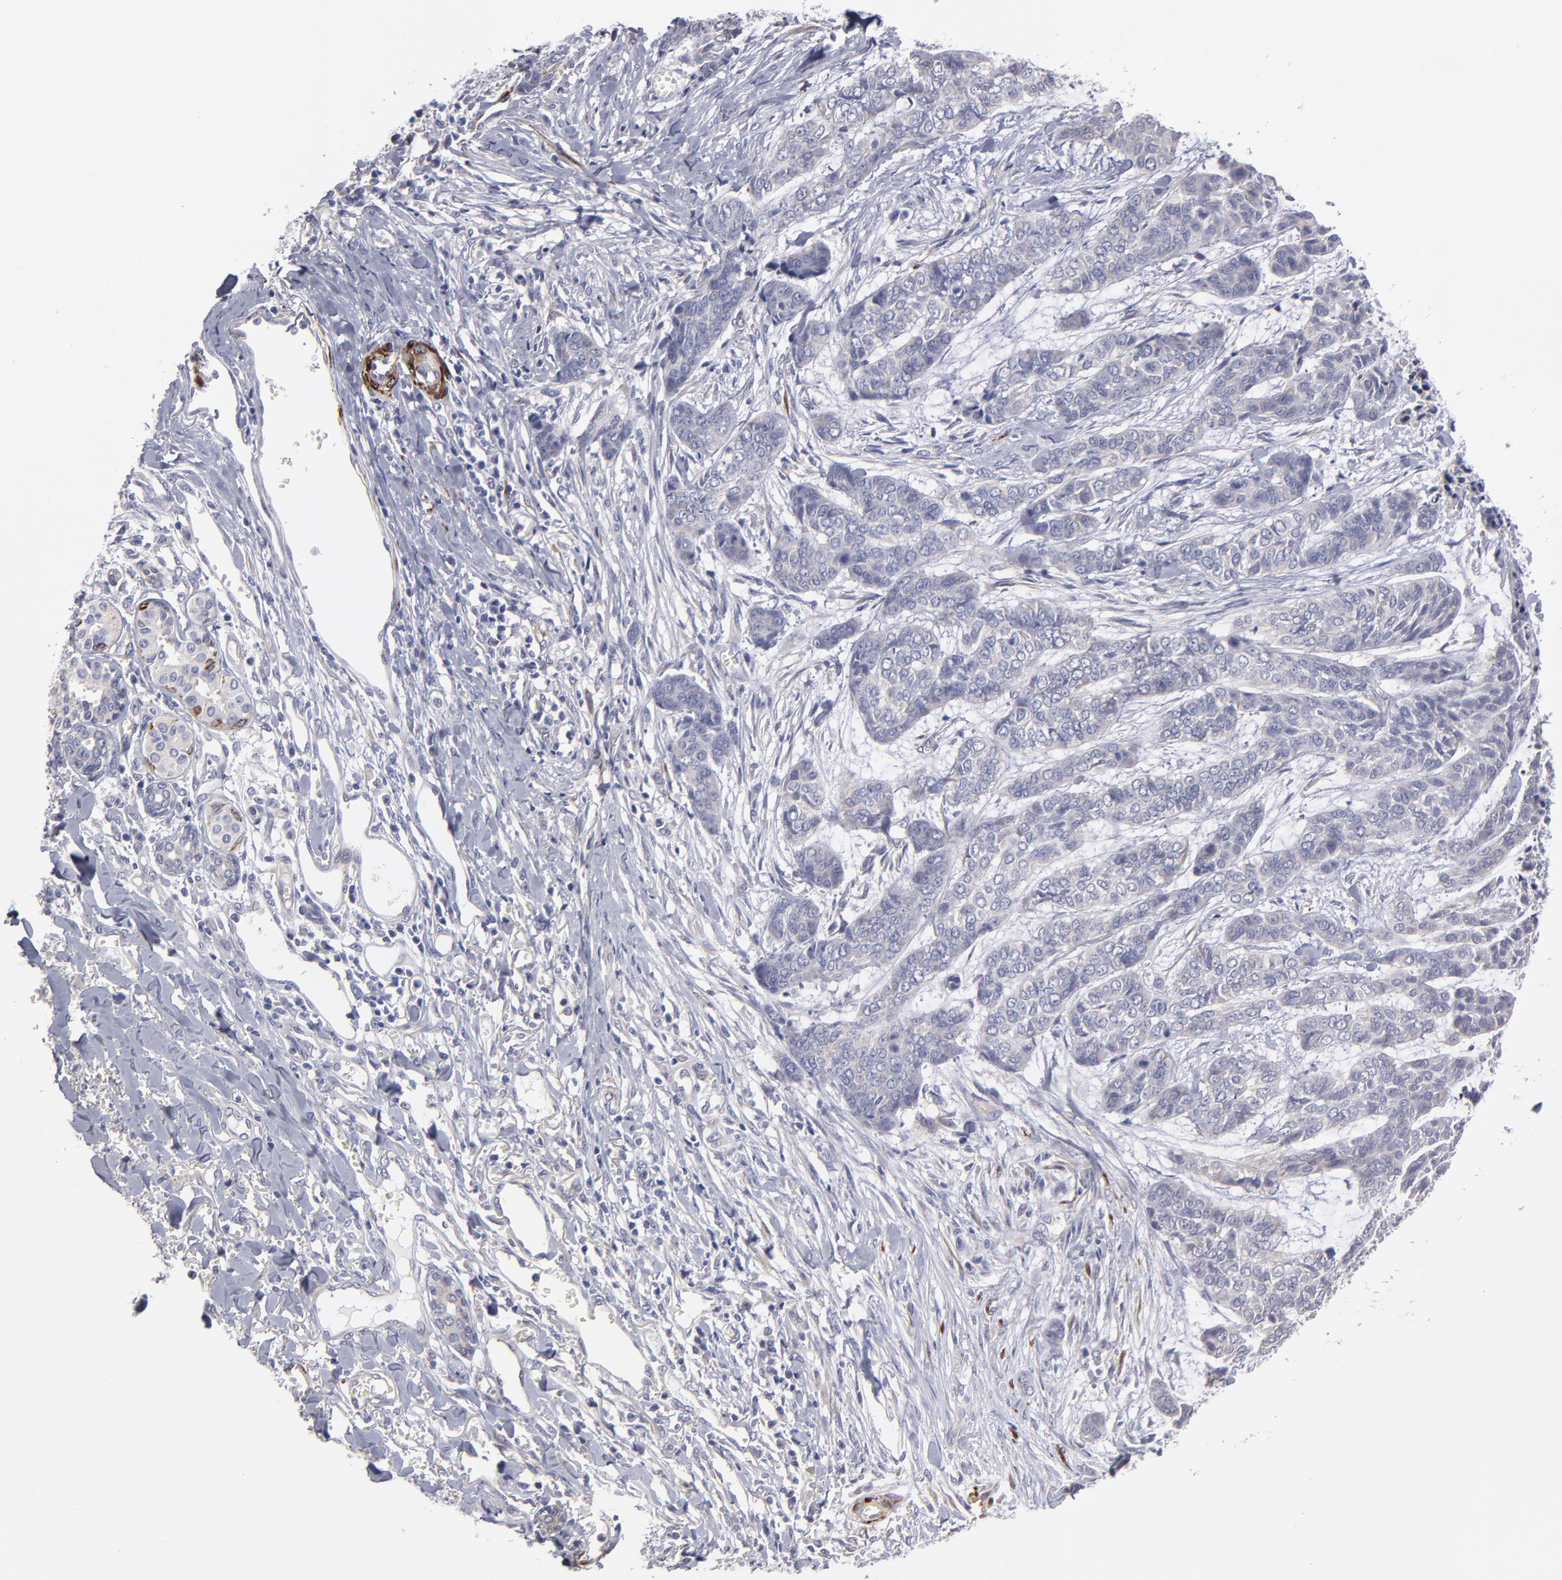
{"staining": {"intensity": "negative", "quantity": "none", "location": "none"}, "tissue": "skin cancer", "cell_type": "Tumor cells", "image_type": "cancer", "snomed": [{"axis": "morphology", "description": "Basal cell carcinoma"}, {"axis": "topography", "description": "Skin"}], "caption": "DAB (3,3'-diaminobenzidine) immunohistochemical staining of human basal cell carcinoma (skin) demonstrates no significant staining in tumor cells.", "gene": "SLMAP", "patient": {"sex": "female", "age": 64}}